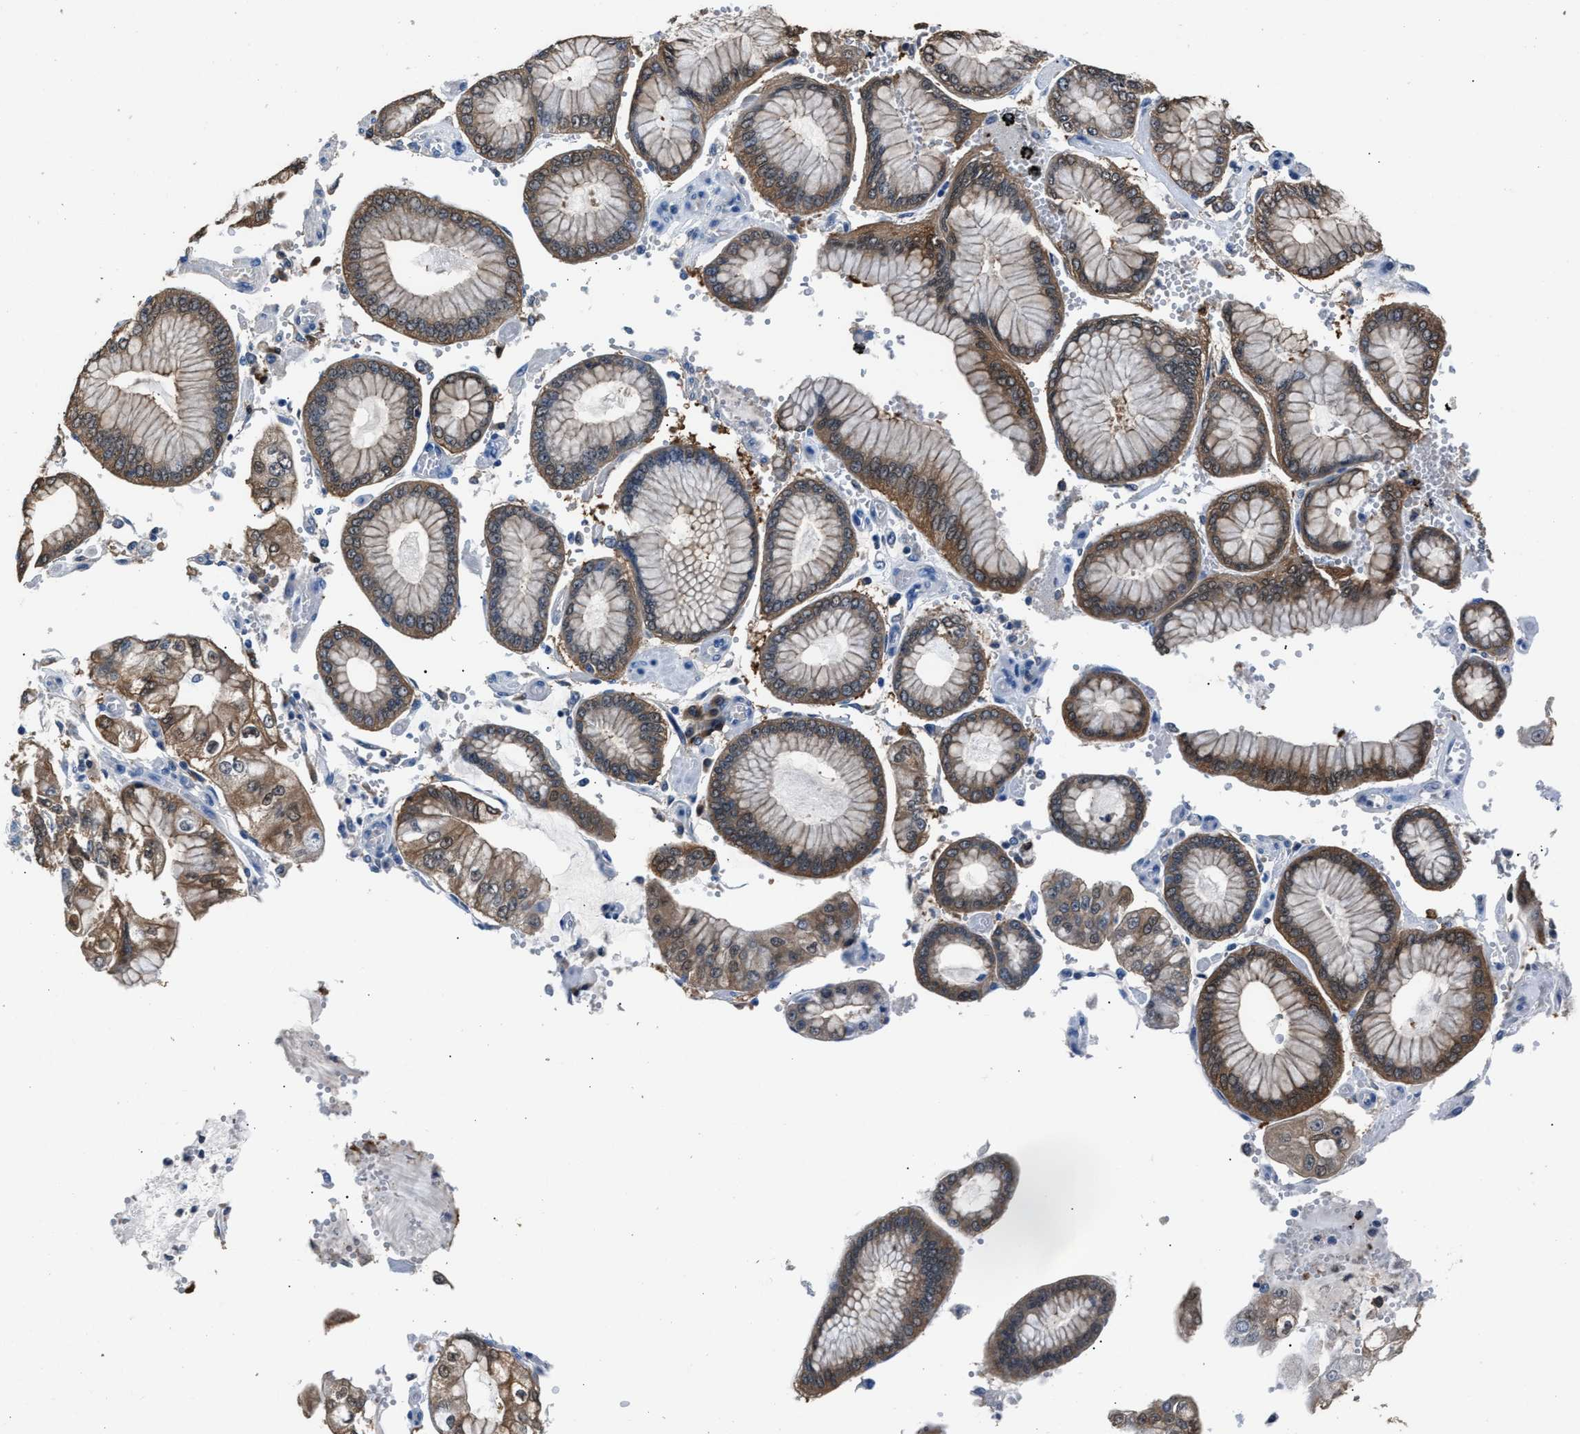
{"staining": {"intensity": "moderate", "quantity": ">75%", "location": "cytoplasmic/membranous"}, "tissue": "stomach cancer", "cell_type": "Tumor cells", "image_type": "cancer", "snomed": [{"axis": "morphology", "description": "Adenocarcinoma, NOS"}, {"axis": "topography", "description": "Stomach"}], "caption": "Moderate cytoplasmic/membranous positivity for a protein is identified in approximately >75% of tumor cells of stomach cancer (adenocarcinoma) using immunohistochemistry (IHC).", "gene": "GSTP1", "patient": {"sex": "male", "age": 76}}